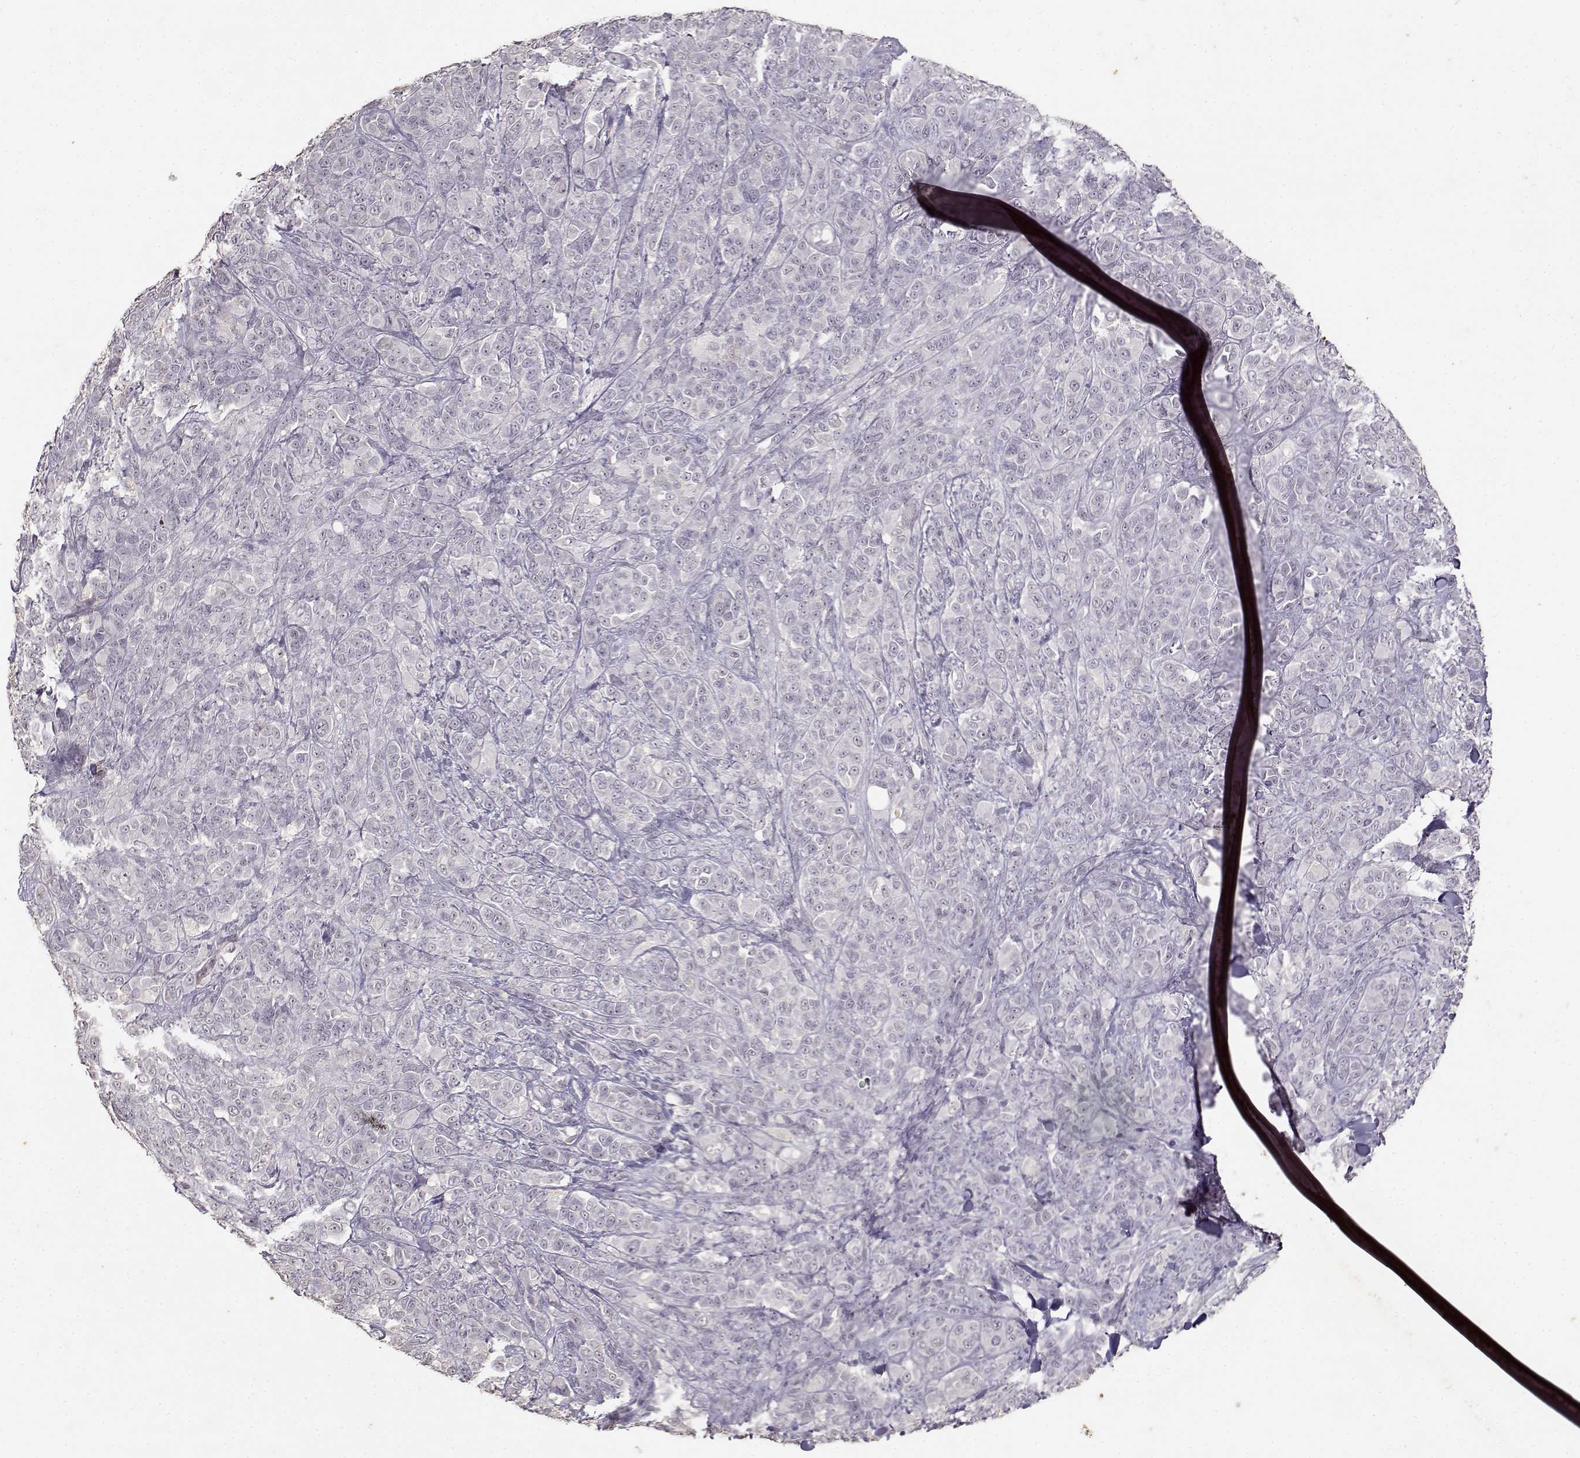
{"staining": {"intensity": "negative", "quantity": "none", "location": "none"}, "tissue": "melanoma", "cell_type": "Tumor cells", "image_type": "cancer", "snomed": [{"axis": "morphology", "description": "Malignant melanoma, NOS"}, {"axis": "topography", "description": "Skin"}], "caption": "The micrograph reveals no staining of tumor cells in melanoma. Nuclei are stained in blue.", "gene": "UROC1", "patient": {"sex": "female", "age": 87}}